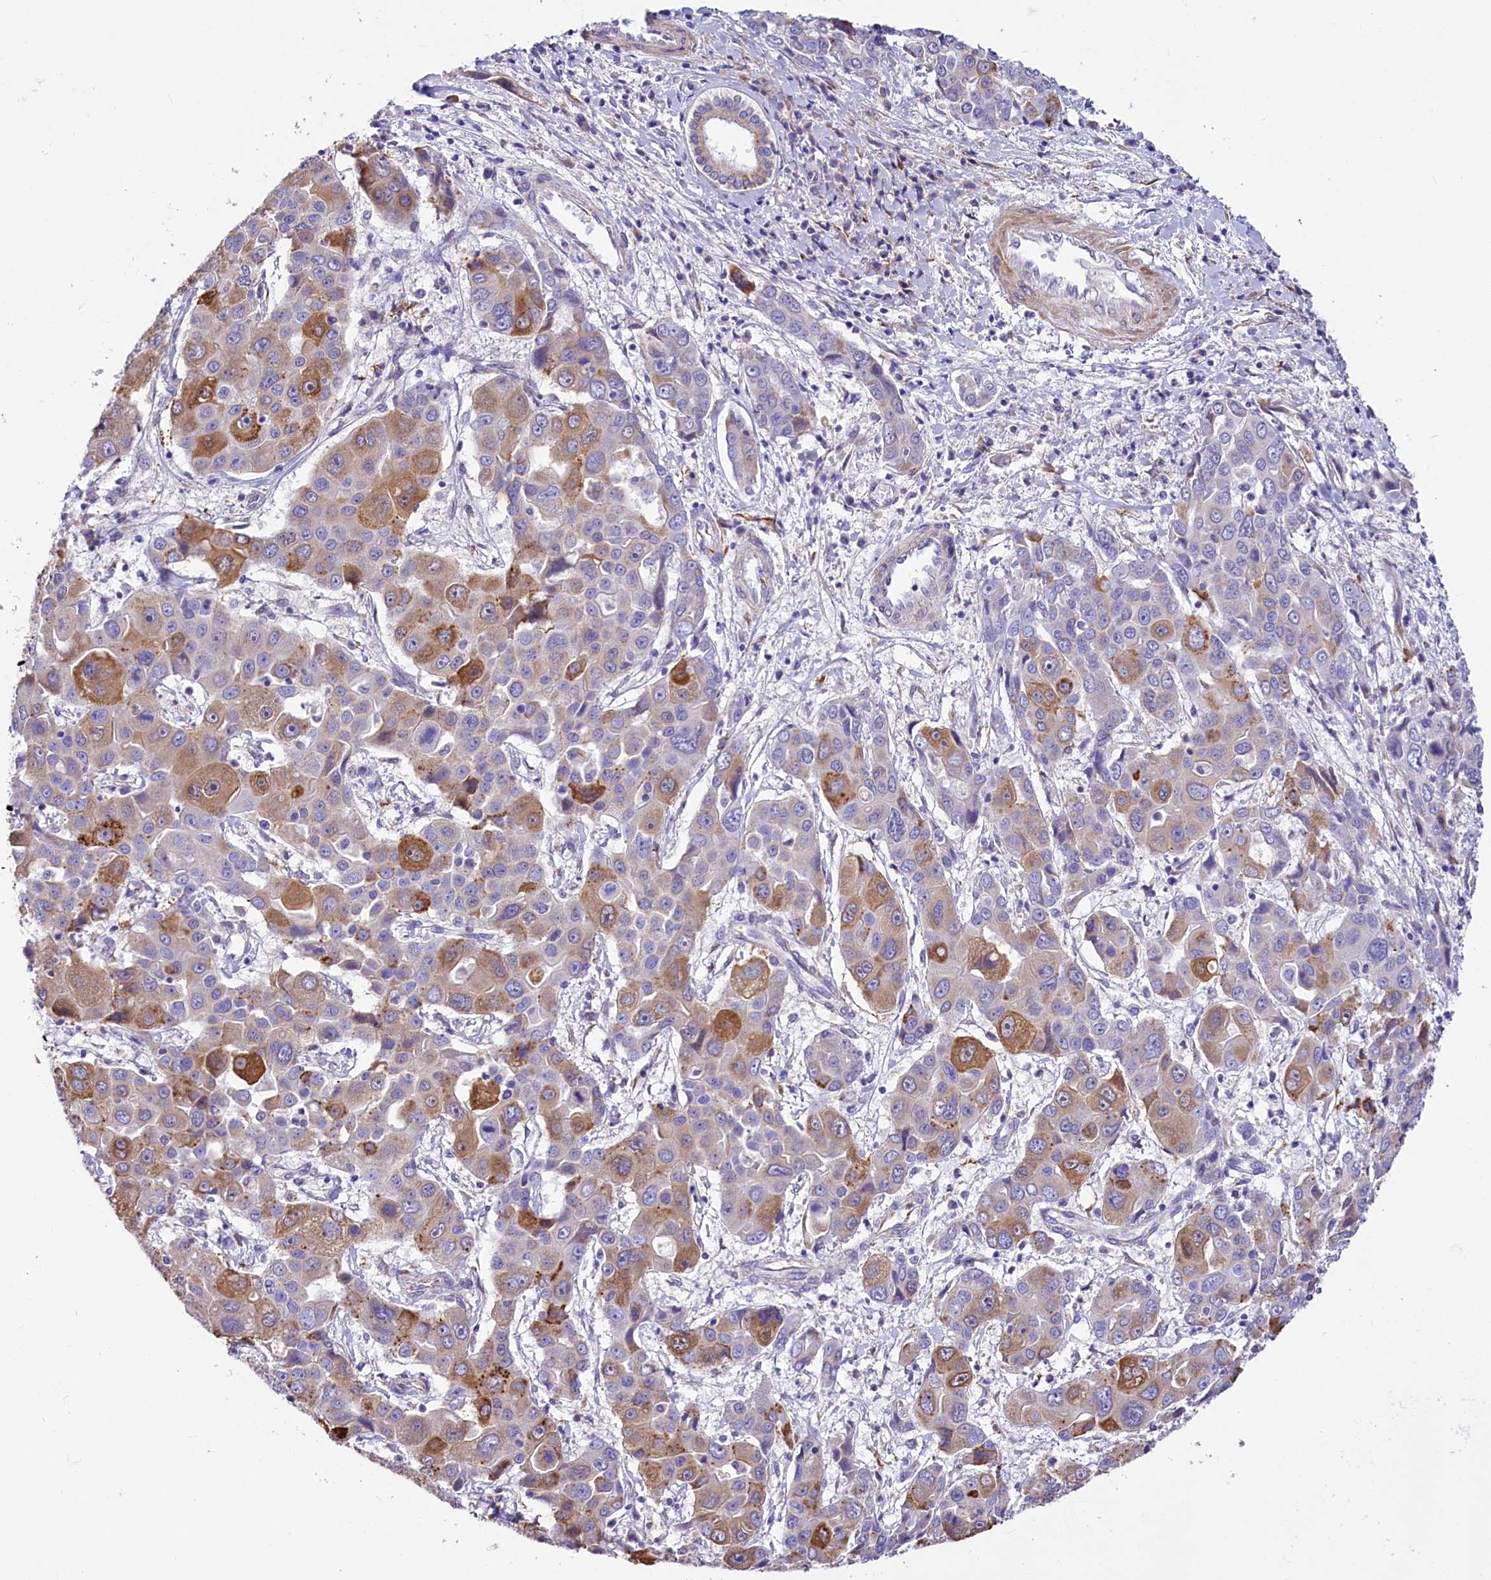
{"staining": {"intensity": "moderate", "quantity": "25%-75%", "location": "cytoplasmic/membranous"}, "tissue": "liver cancer", "cell_type": "Tumor cells", "image_type": "cancer", "snomed": [{"axis": "morphology", "description": "Cholangiocarcinoma"}, {"axis": "topography", "description": "Liver"}], "caption": "Brown immunohistochemical staining in liver cancer (cholangiocarcinoma) reveals moderate cytoplasmic/membranous expression in approximately 25%-75% of tumor cells.", "gene": "ITGA1", "patient": {"sex": "male", "age": 67}}